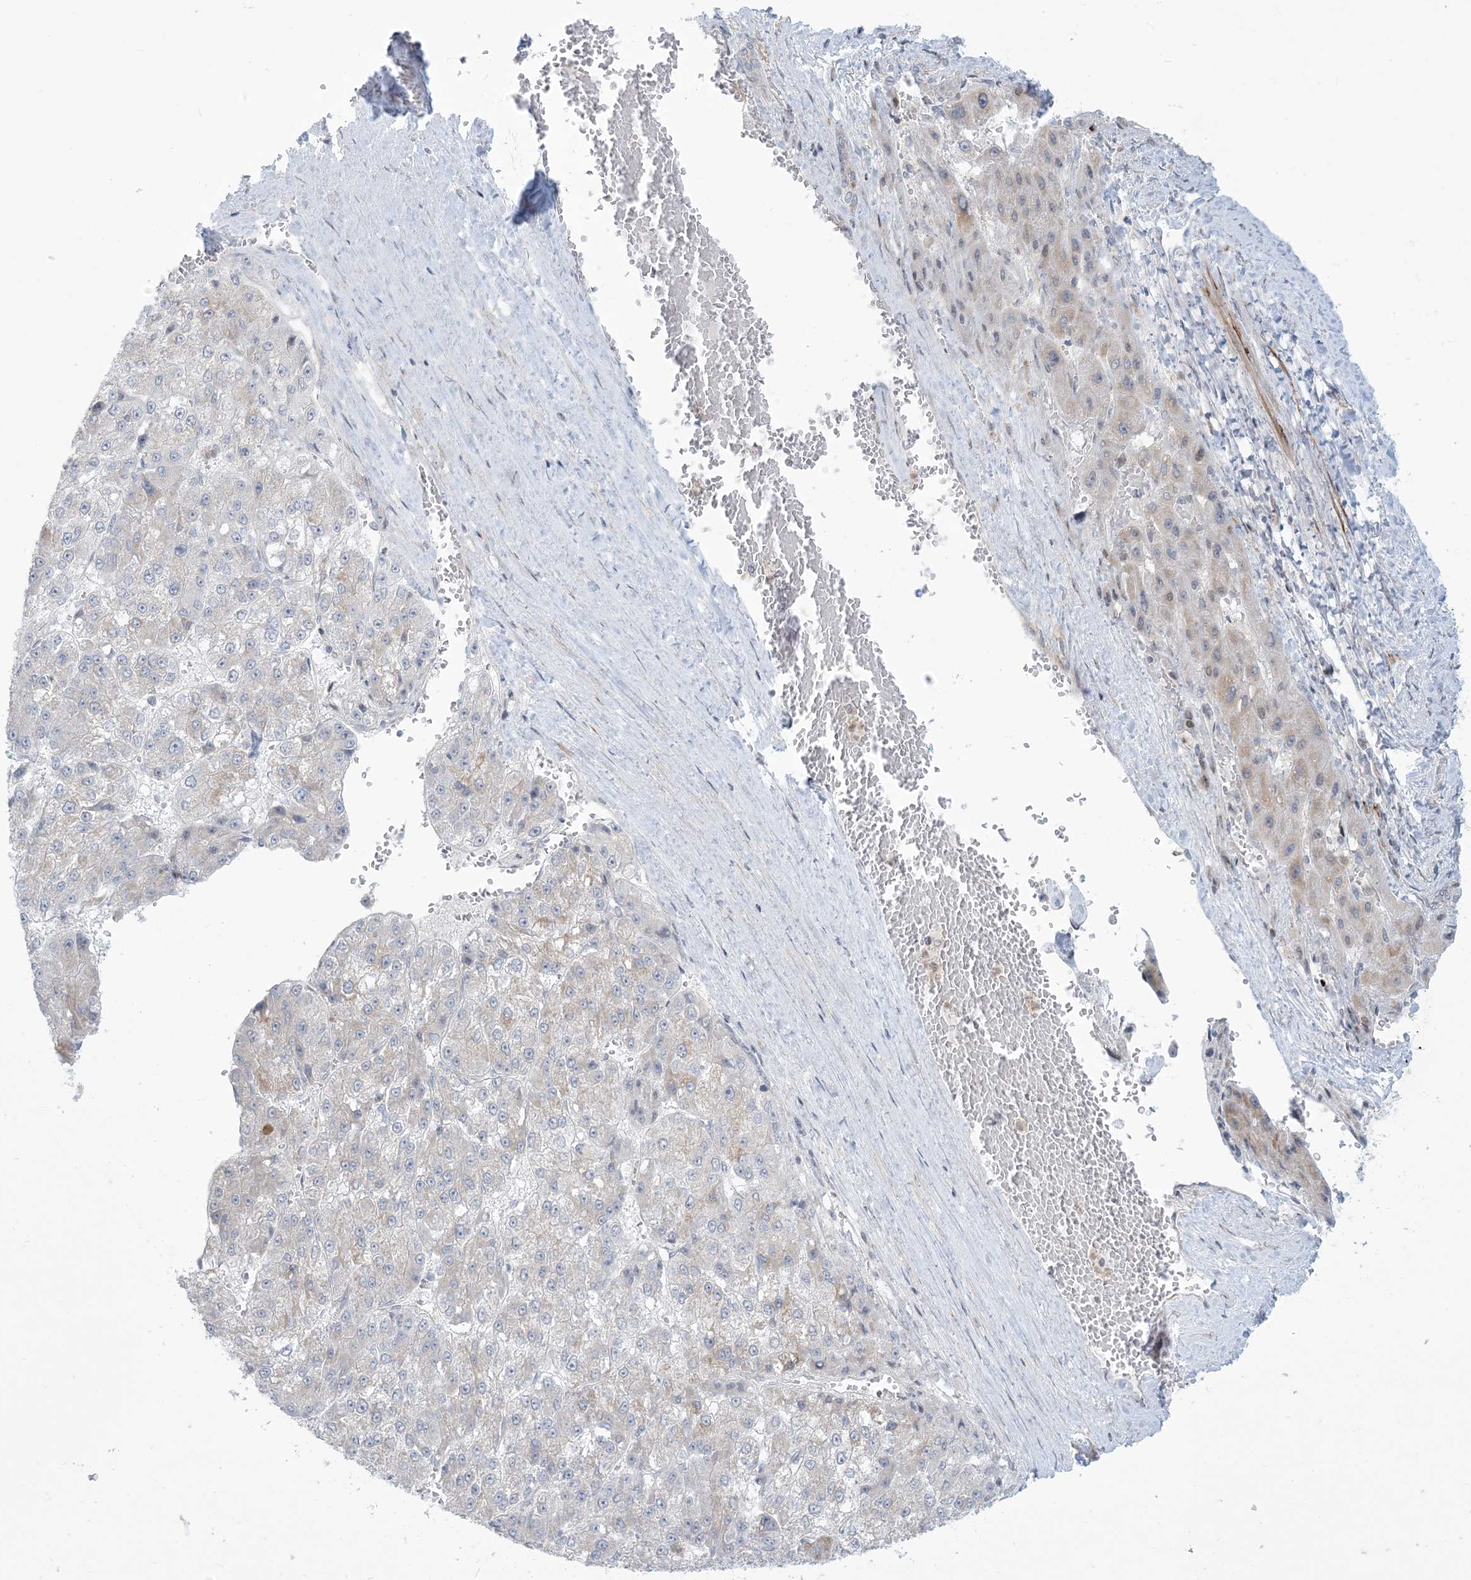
{"staining": {"intensity": "negative", "quantity": "none", "location": "none"}, "tissue": "liver cancer", "cell_type": "Tumor cells", "image_type": "cancer", "snomed": [{"axis": "morphology", "description": "Carcinoma, Hepatocellular, NOS"}, {"axis": "topography", "description": "Liver"}], "caption": "Immunohistochemistry image of human liver hepatocellular carcinoma stained for a protein (brown), which reveals no staining in tumor cells.", "gene": "AFTPH", "patient": {"sex": "female", "age": 73}}